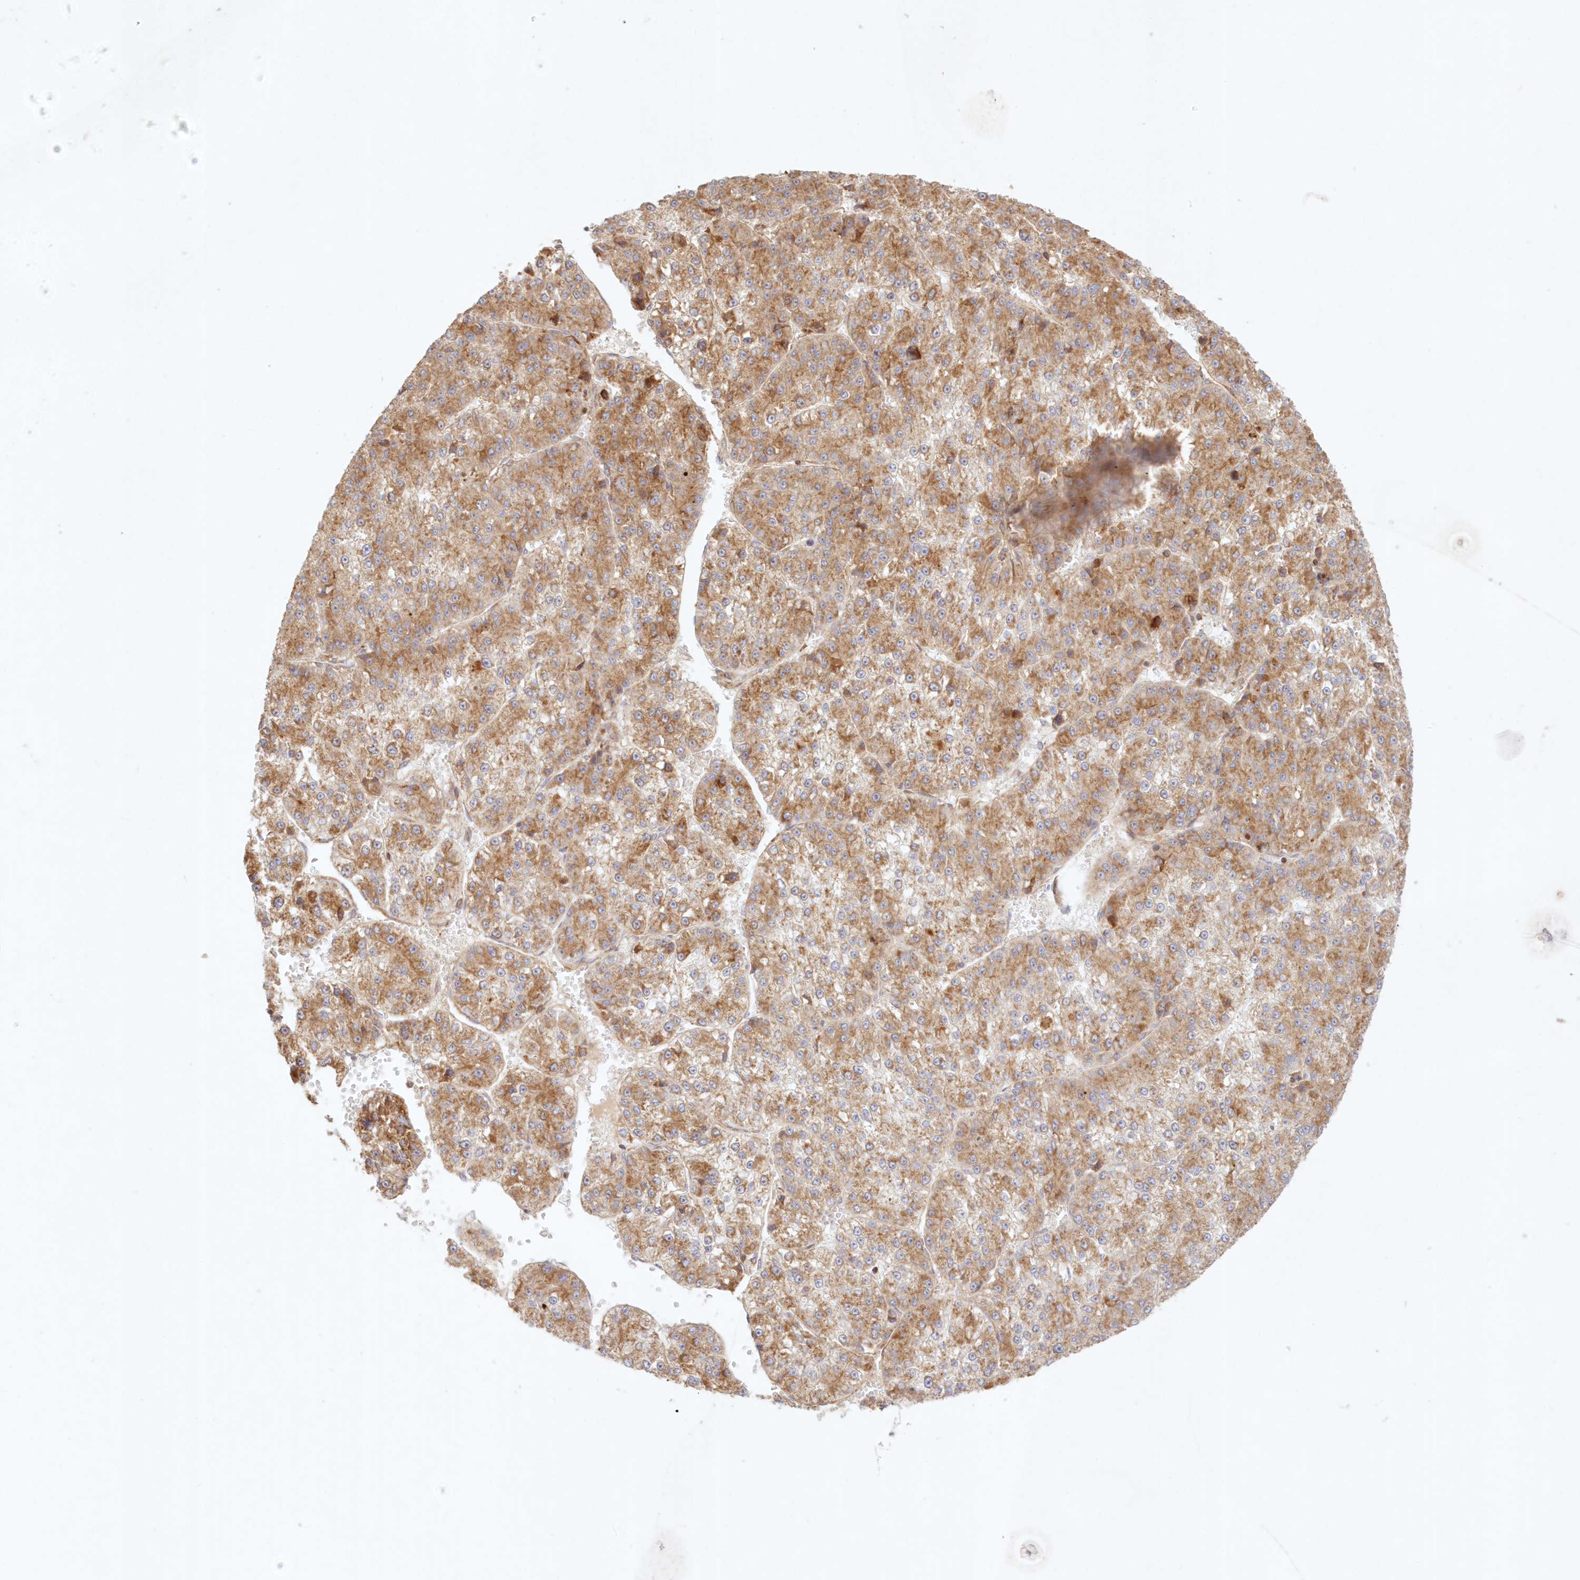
{"staining": {"intensity": "moderate", "quantity": ">75%", "location": "cytoplasmic/membranous"}, "tissue": "liver cancer", "cell_type": "Tumor cells", "image_type": "cancer", "snomed": [{"axis": "morphology", "description": "Carcinoma, Hepatocellular, NOS"}, {"axis": "topography", "description": "Liver"}], "caption": "High-power microscopy captured an immunohistochemistry micrograph of liver hepatocellular carcinoma, revealing moderate cytoplasmic/membranous positivity in about >75% of tumor cells.", "gene": "KIAA0232", "patient": {"sex": "female", "age": 73}}